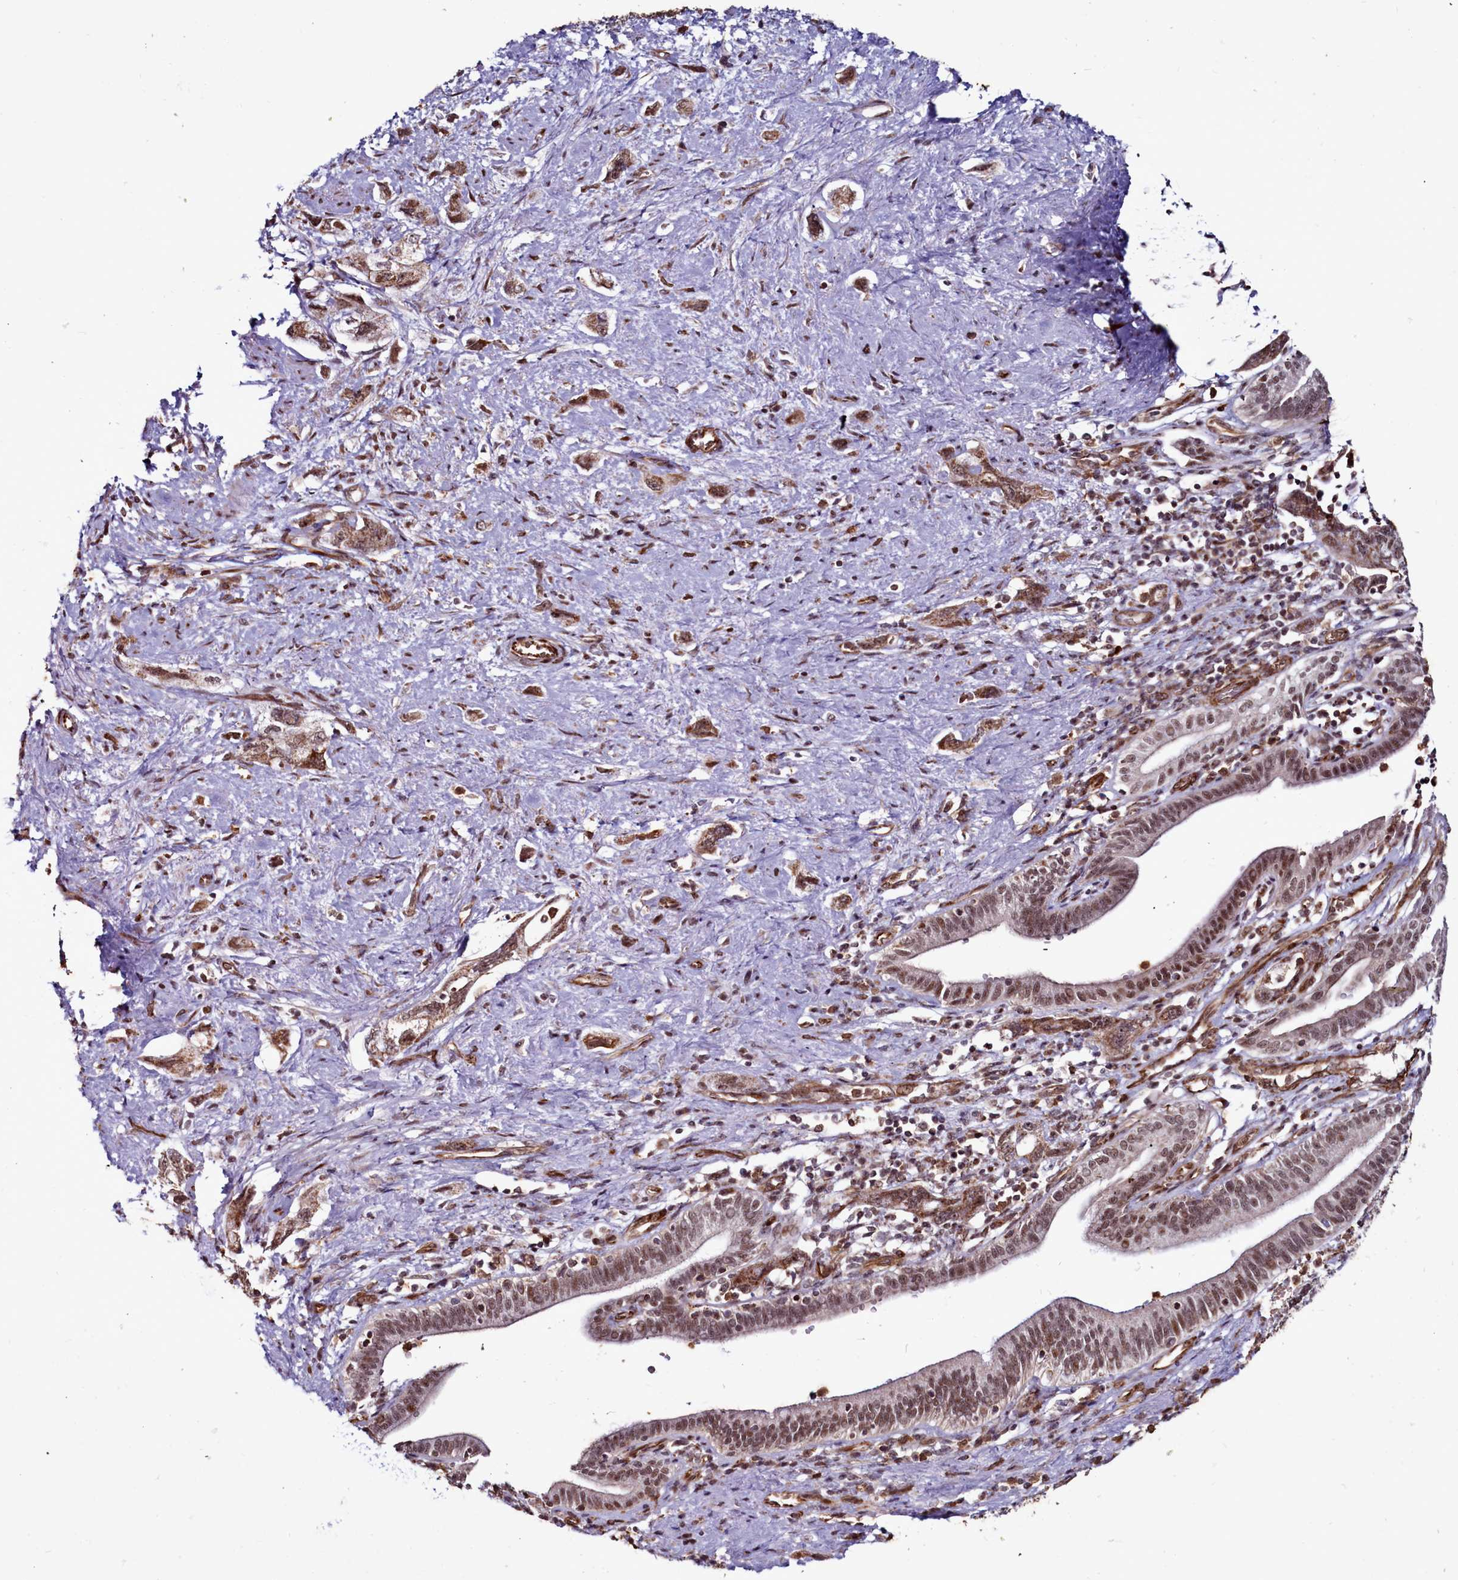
{"staining": {"intensity": "moderate", "quantity": ">75%", "location": "cytoplasmic/membranous,nuclear"}, "tissue": "pancreatic cancer", "cell_type": "Tumor cells", "image_type": "cancer", "snomed": [{"axis": "morphology", "description": "Adenocarcinoma, NOS"}, {"axis": "topography", "description": "Pancreas"}], "caption": "This is an image of IHC staining of pancreatic cancer (adenocarcinoma), which shows moderate positivity in the cytoplasmic/membranous and nuclear of tumor cells.", "gene": "CLK3", "patient": {"sex": "female", "age": 73}}